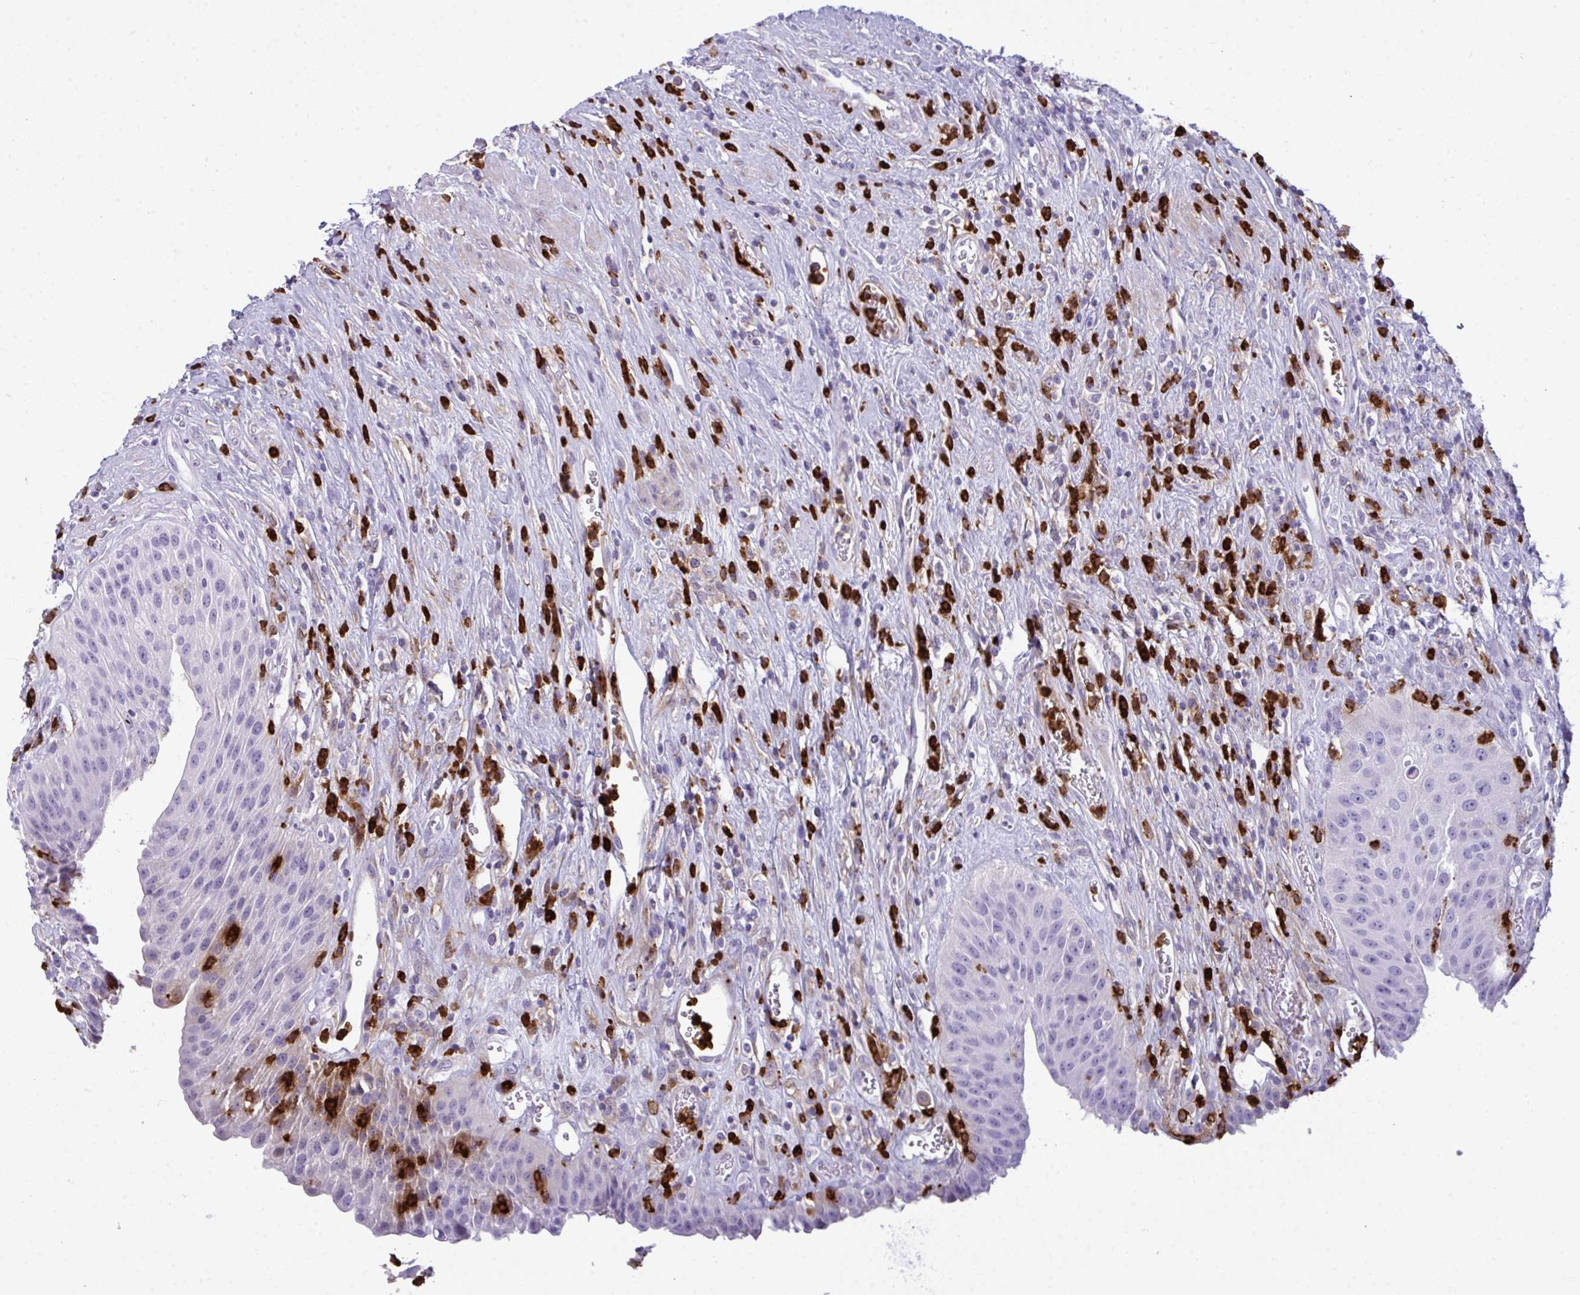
{"staining": {"intensity": "negative", "quantity": "none", "location": "none"}, "tissue": "urinary bladder", "cell_type": "Urothelial cells", "image_type": "normal", "snomed": [{"axis": "morphology", "description": "Normal tissue, NOS"}, {"axis": "topography", "description": "Urinary bladder"}], "caption": "Image shows no protein expression in urothelial cells of normal urinary bladder. Brightfield microscopy of IHC stained with DAB (brown) and hematoxylin (blue), captured at high magnification.", "gene": "ARHGAP42", "patient": {"sex": "female", "age": 56}}